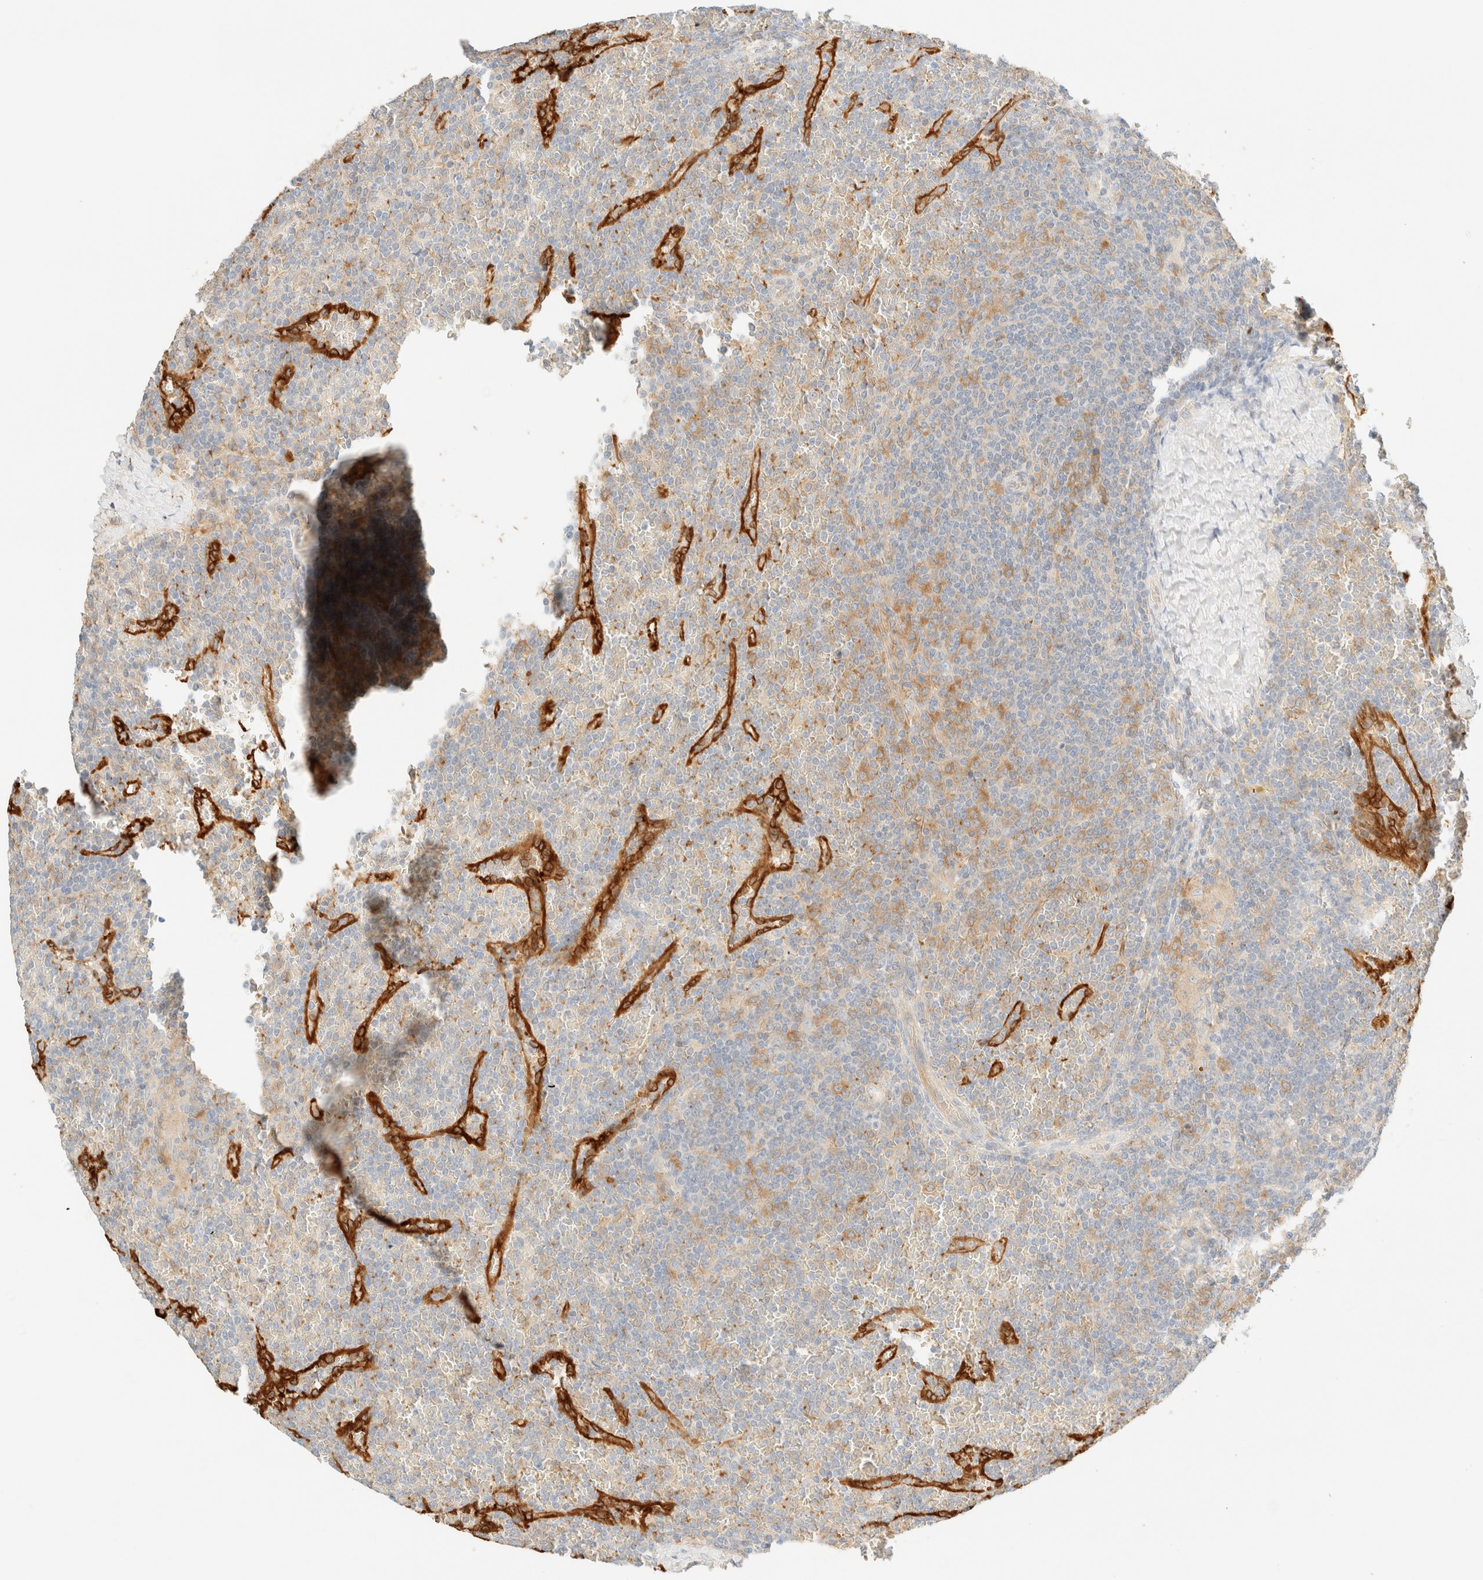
{"staining": {"intensity": "weak", "quantity": "25%-75%", "location": "cytoplasmic/membranous"}, "tissue": "lymphoma", "cell_type": "Tumor cells", "image_type": "cancer", "snomed": [{"axis": "morphology", "description": "Malignant lymphoma, non-Hodgkin's type, Low grade"}, {"axis": "topography", "description": "Spleen"}], "caption": "Immunohistochemical staining of malignant lymphoma, non-Hodgkin's type (low-grade) reveals low levels of weak cytoplasmic/membranous expression in approximately 25%-75% of tumor cells. (brown staining indicates protein expression, while blue staining denotes nuclei).", "gene": "FHOD1", "patient": {"sex": "female", "age": 19}}